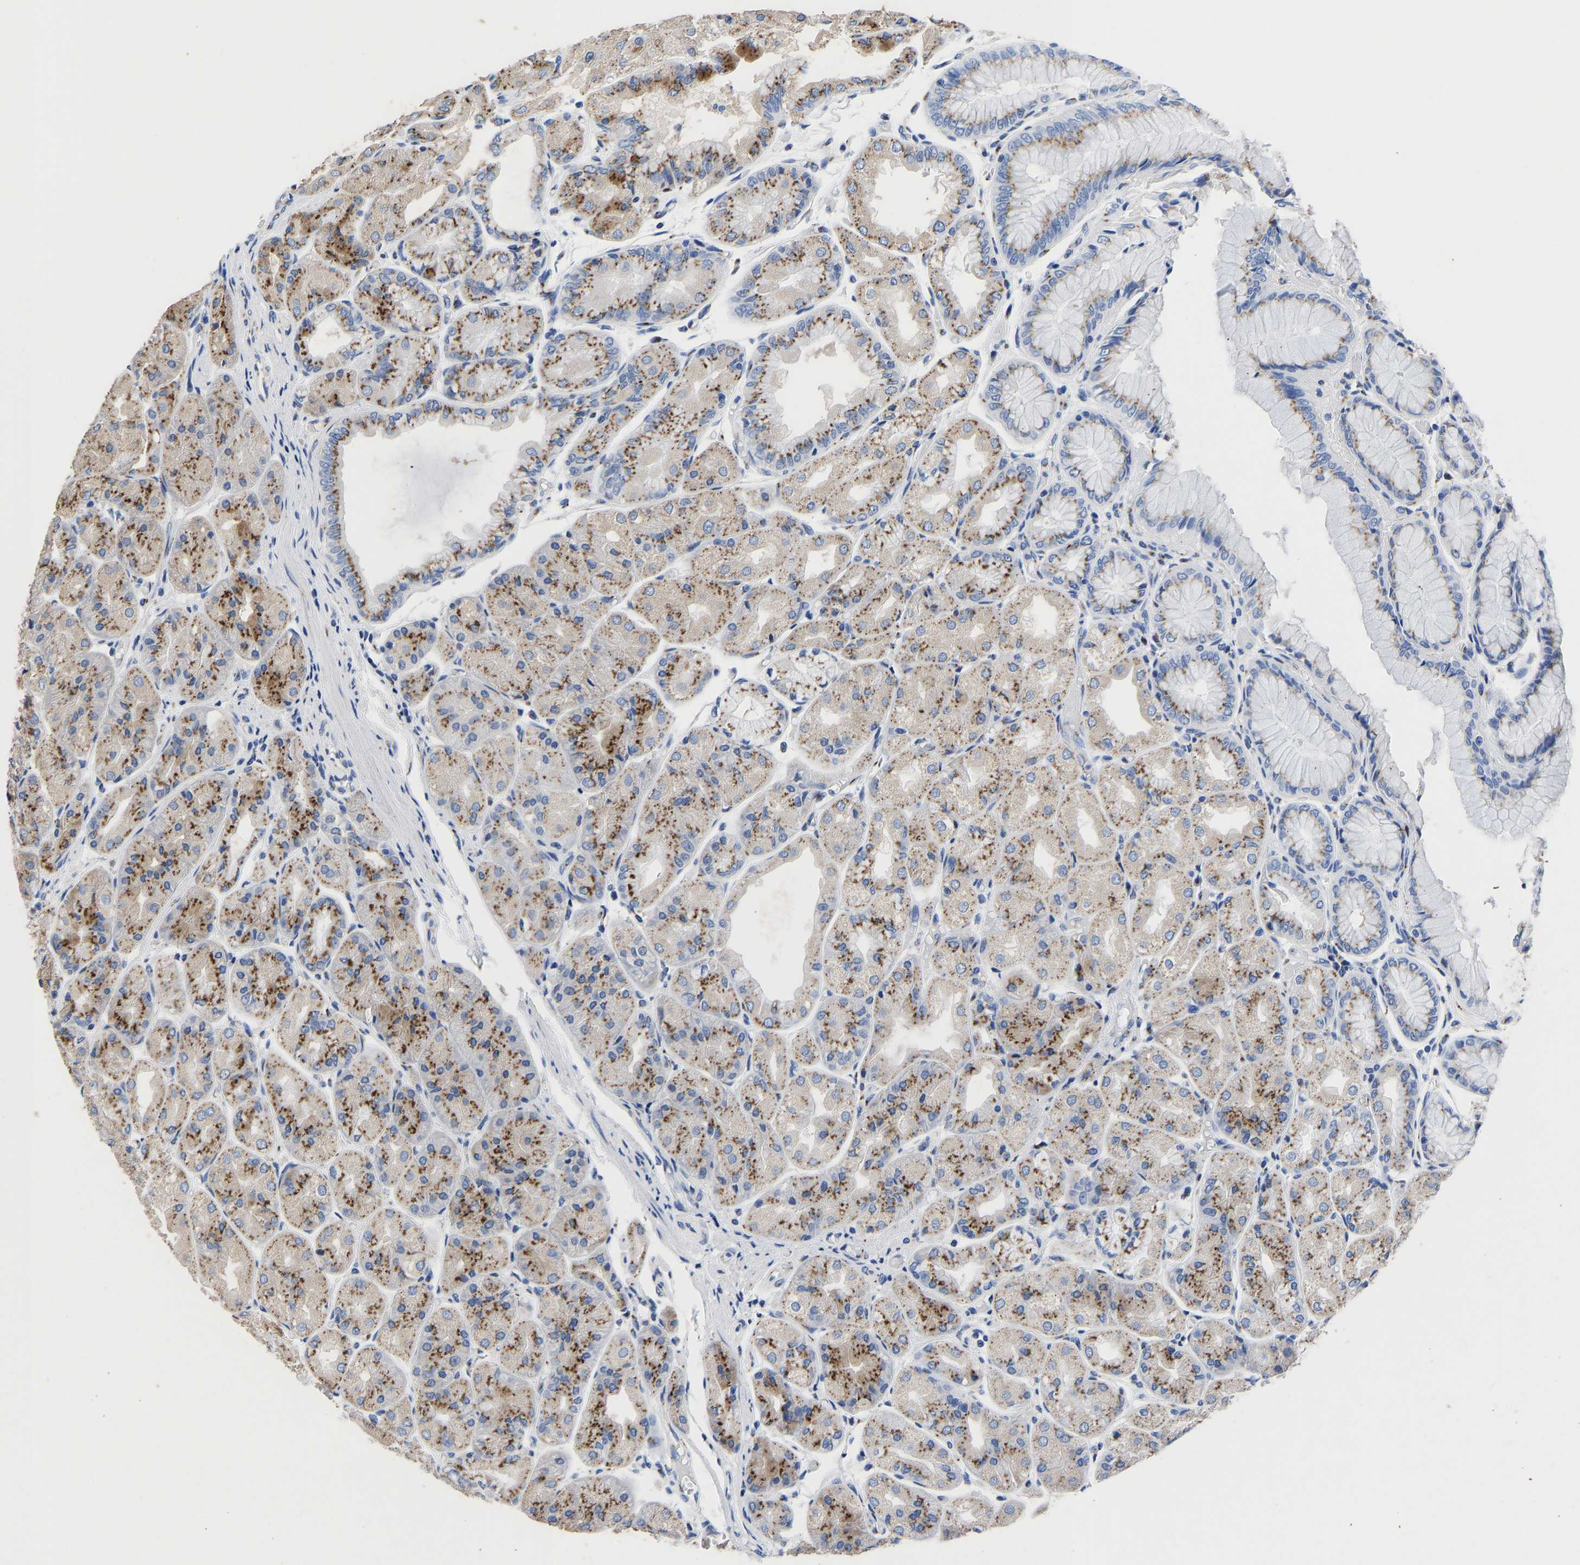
{"staining": {"intensity": "strong", "quantity": ">75%", "location": "cytoplasmic/membranous"}, "tissue": "stomach", "cell_type": "Glandular cells", "image_type": "normal", "snomed": [{"axis": "morphology", "description": "Normal tissue, NOS"}, {"axis": "topography", "description": "Stomach, upper"}], "caption": "Protein analysis of normal stomach shows strong cytoplasmic/membranous positivity in about >75% of glandular cells.", "gene": "TMEM87A", "patient": {"sex": "male", "age": 72}}